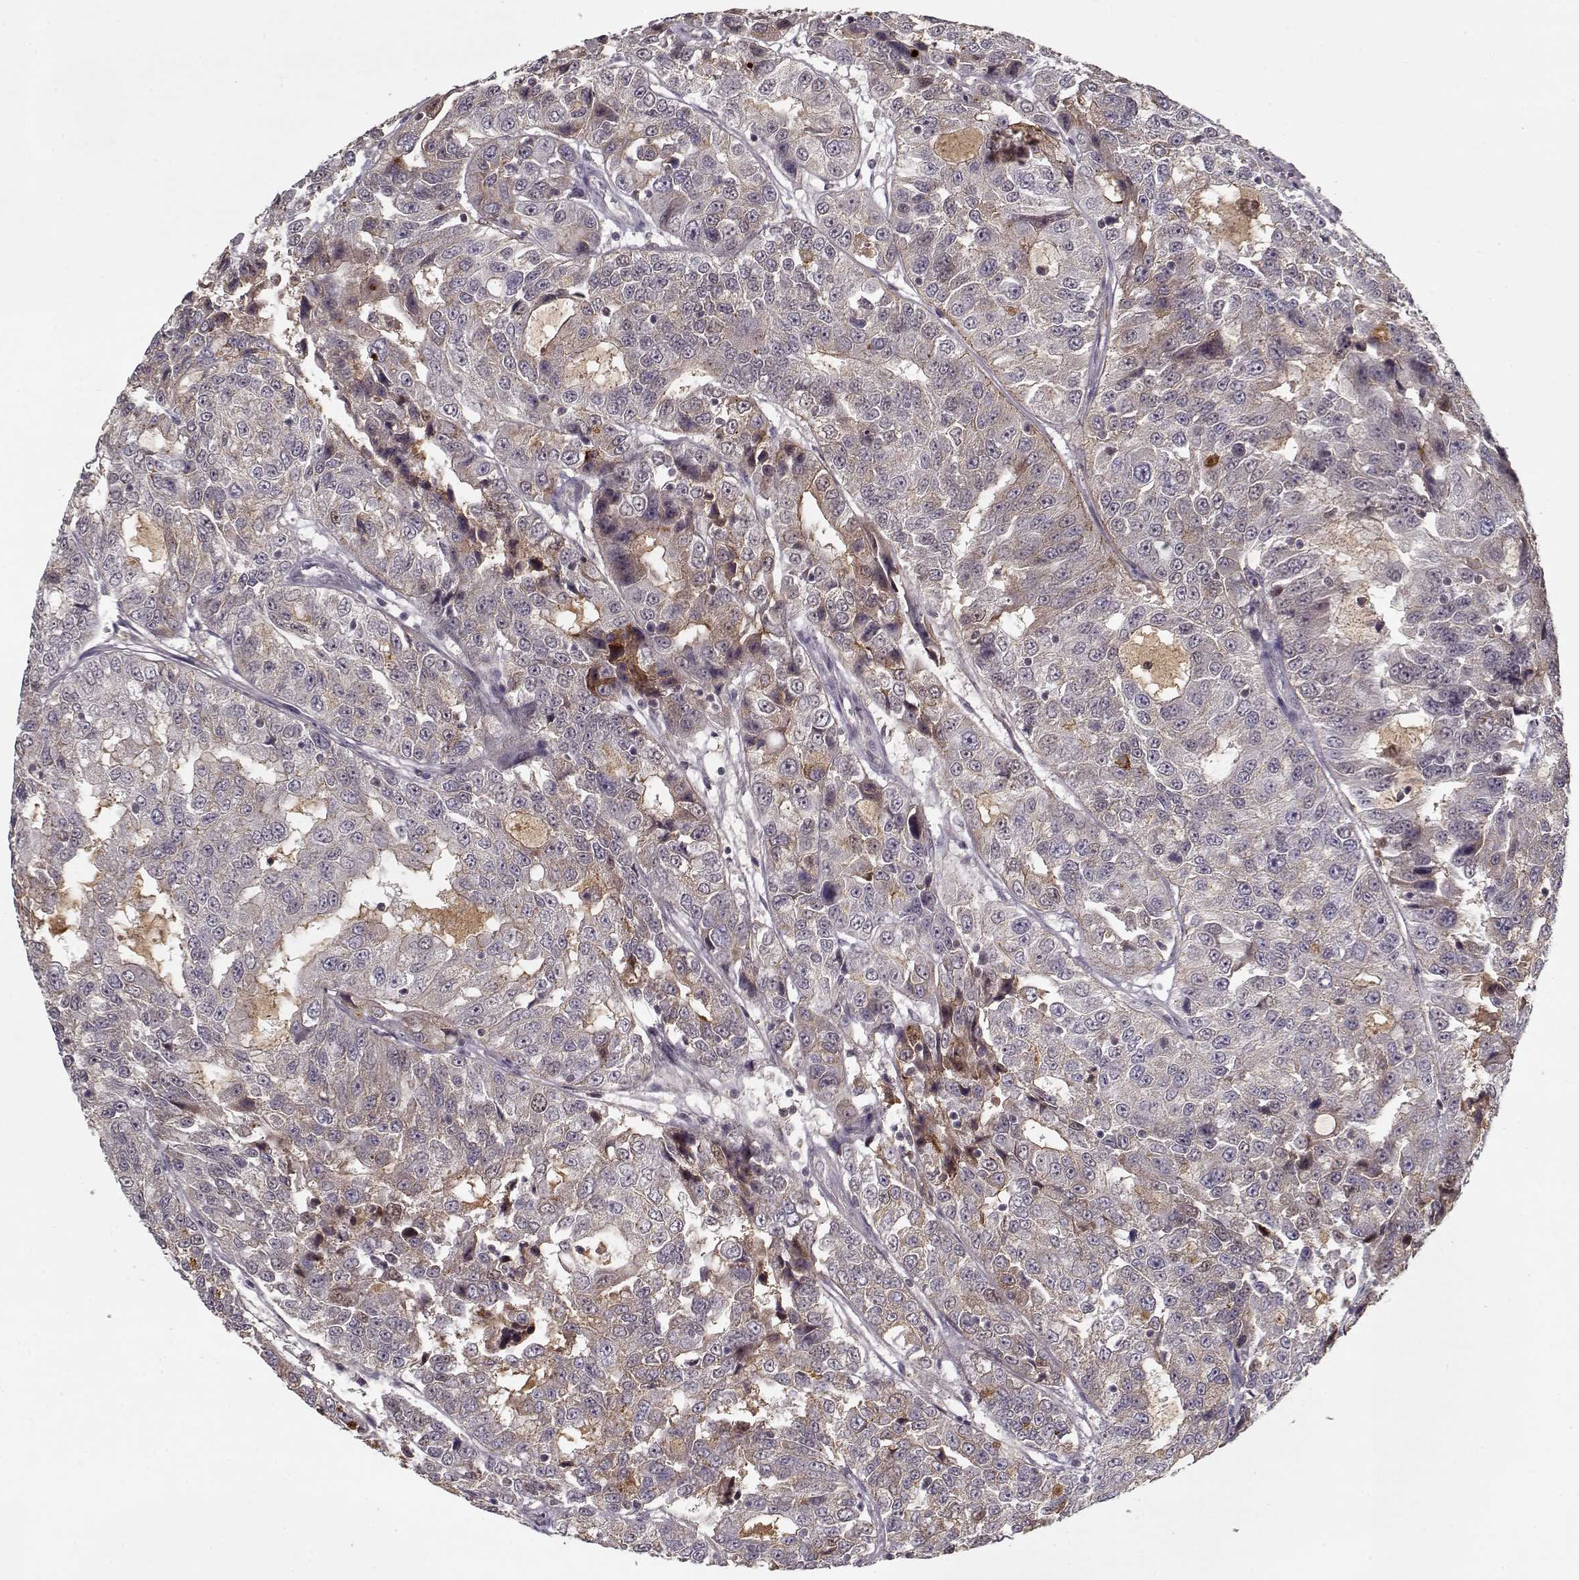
{"staining": {"intensity": "weak", "quantity": "<25%", "location": "cytoplasmic/membranous"}, "tissue": "urothelial cancer", "cell_type": "Tumor cells", "image_type": "cancer", "snomed": [{"axis": "morphology", "description": "Urothelial carcinoma, NOS"}, {"axis": "morphology", "description": "Urothelial carcinoma, High grade"}, {"axis": "topography", "description": "Urinary bladder"}], "caption": "IHC of high-grade urothelial carcinoma reveals no expression in tumor cells.", "gene": "AFM", "patient": {"sex": "female", "age": 73}}